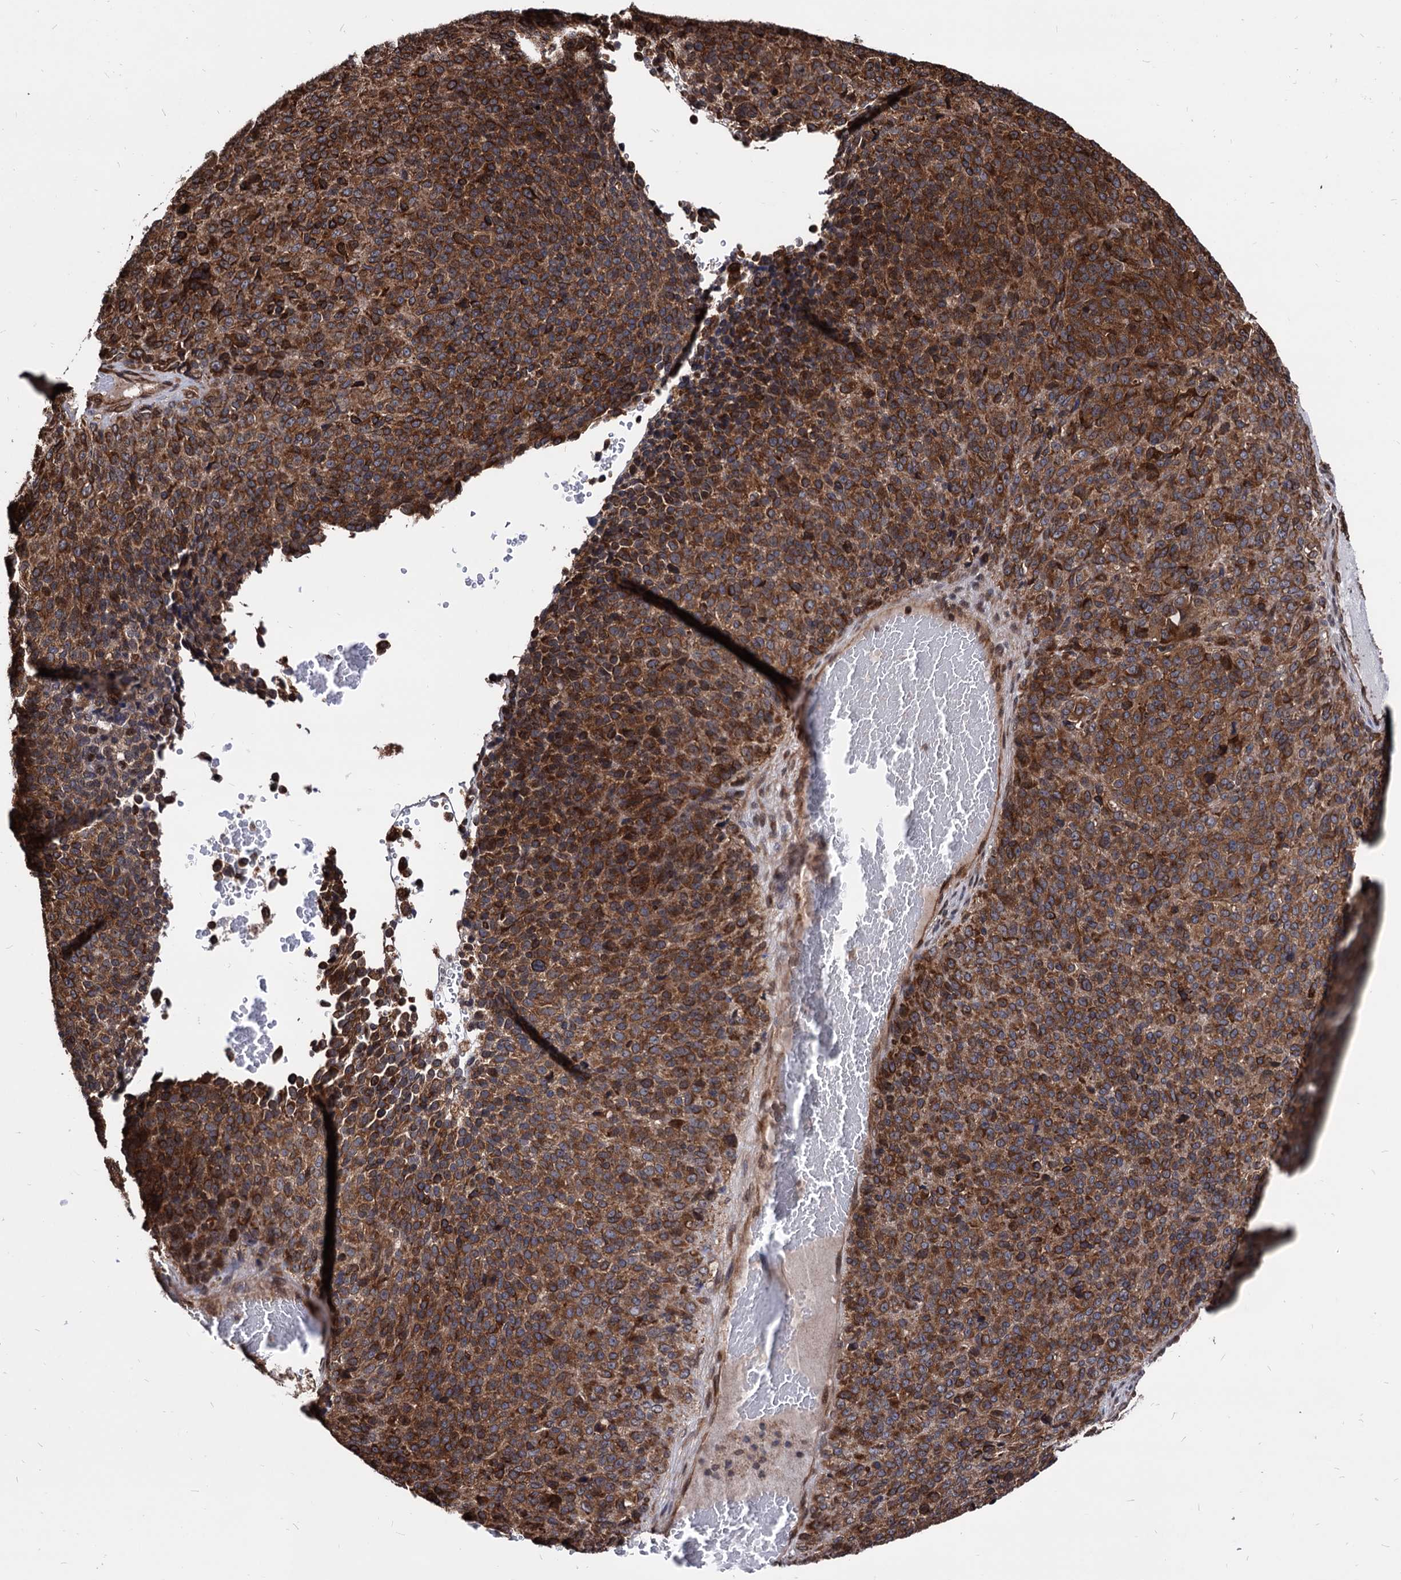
{"staining": {"intensity": "strong", "quantity": ">75%", "location": "cytoplasmic/membranous"}, "tissue": "melanoma", "cell_type": "Tumor cells", "image_type": "cancer", "snomed": [{"axis": "morphology", "description": "Malignant melanoma, Metastatic site"}, {"axis": "topography", "description": "Brain"}], "caption": "Immunohistochemistry of melanoma displays high levels of strong cytoplasmic/membranous expression in about >75% of tumor cells.", "gene": "ANKRD12", "patient": {"sex": "female", "age": 56}}